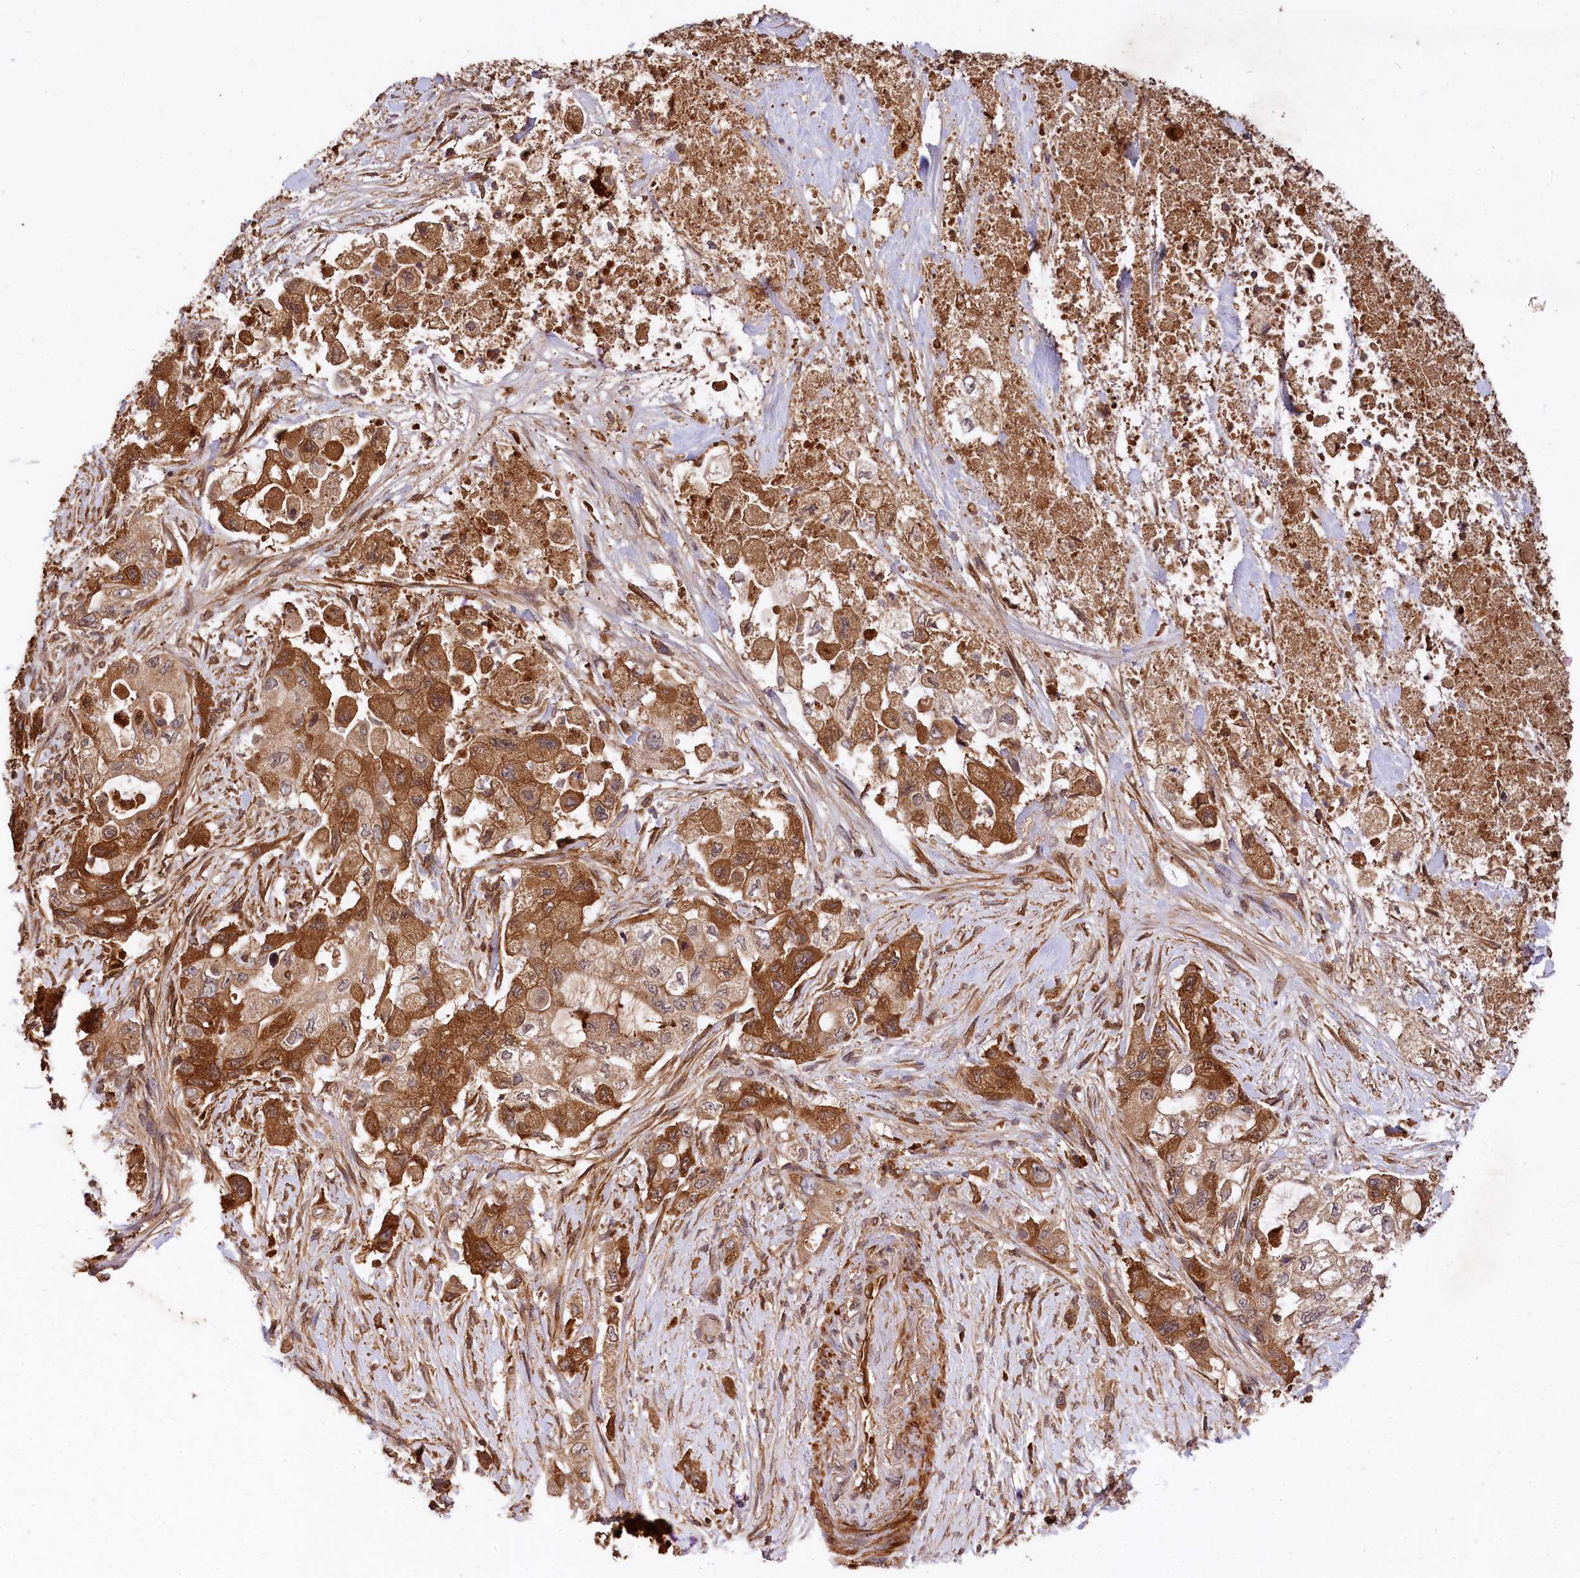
{"staining": {"intensity": "moderate", "quantity": ">75%", "location": "cytoplasmic/membranous"}, "tissue": "pancreatic cancer", "cell_type": "Tumor cells", "image_type": "cancer", "snomed": [{"axis": "morphology", "description": "Adenocarcinoma, NOS"}, {"axis": "topography", "description": "Pancreas"}], "caption": "Pancreatic cancer (adenocarcinoma) was stained to show a protein in brown. There is medium levels of moderate cytoplasmic/membranous staining in approximately >75% of tumor cells.", "gene": "MCF2L2", "patient": {"sex": "female", "age": 73}}